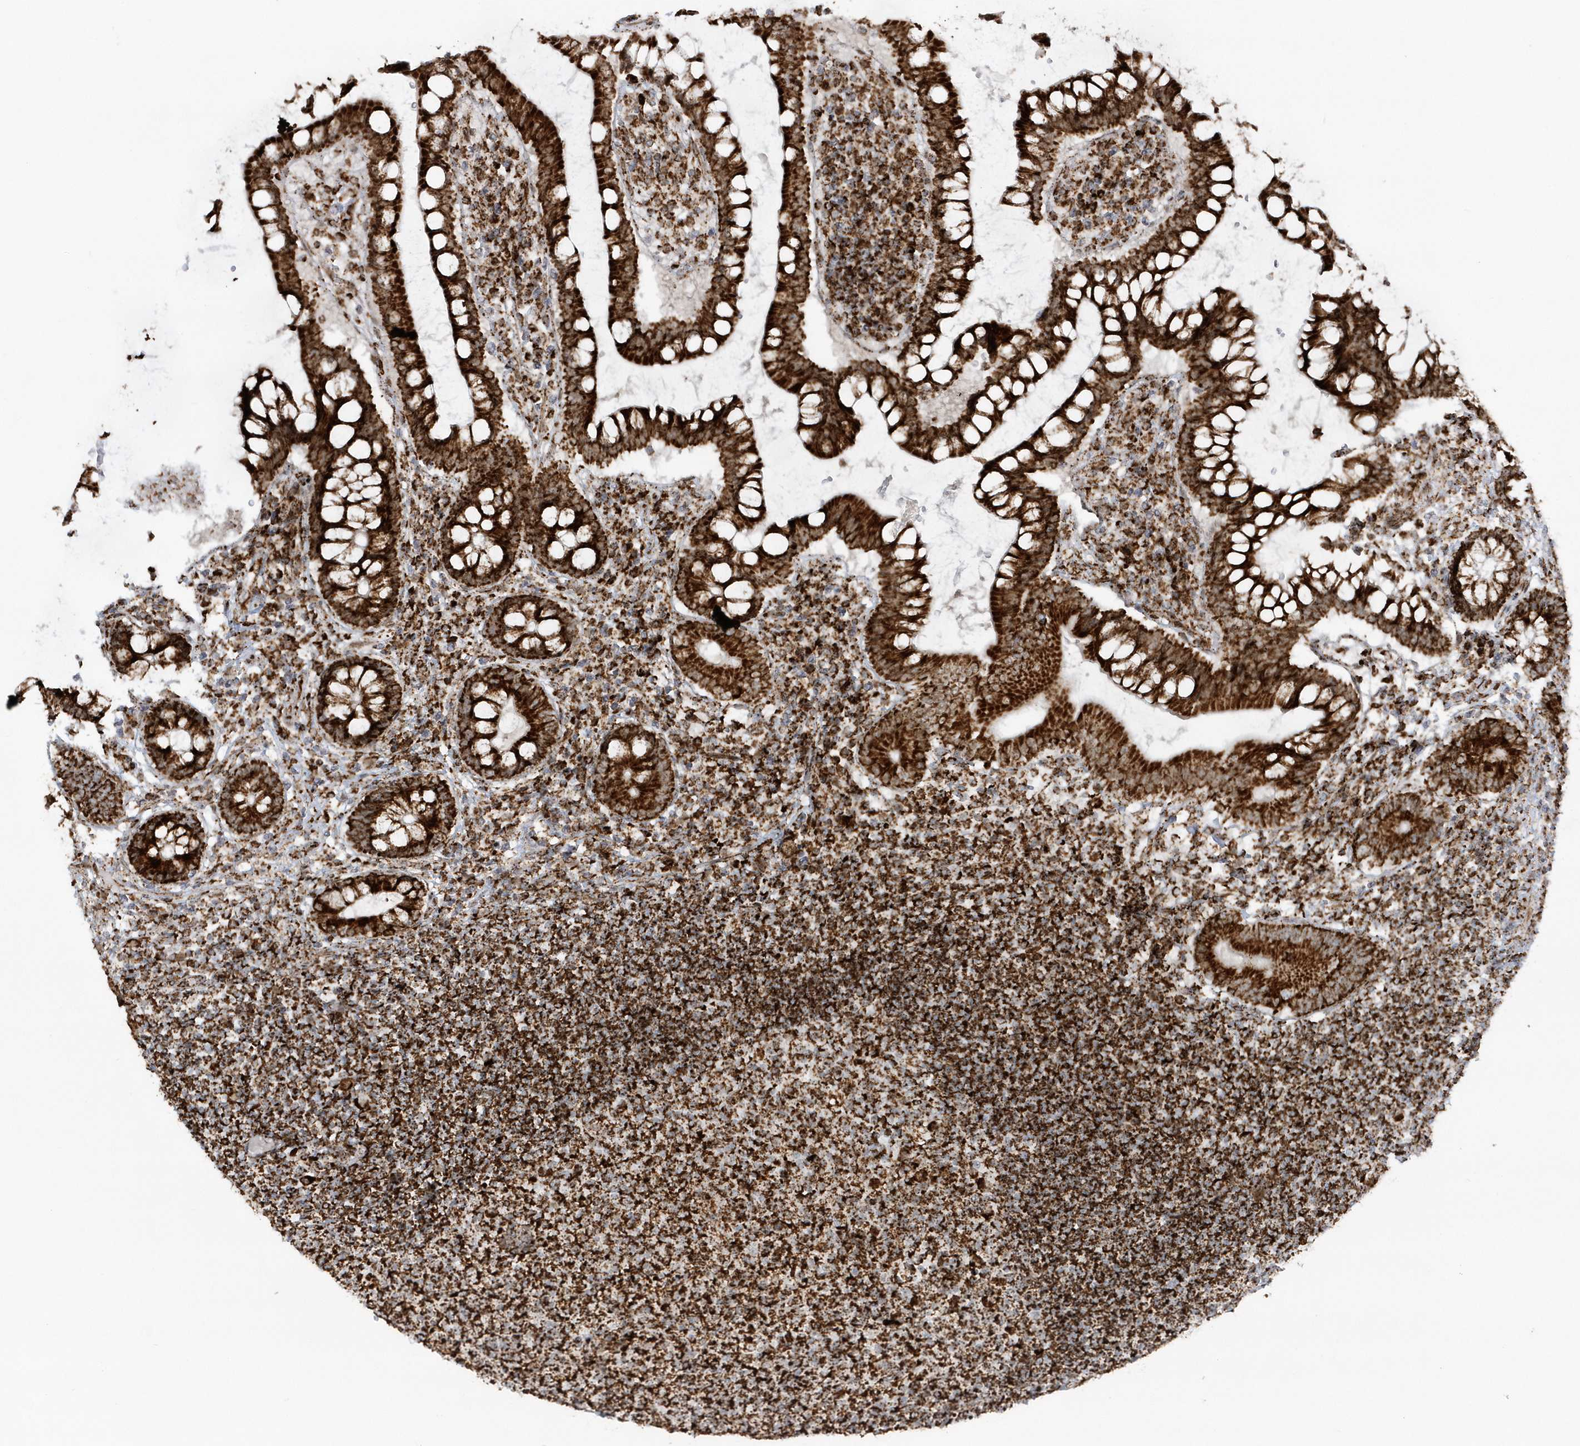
{"staining": {"intensity": "strong", "quantity": ">75%", "location": "cytoplasmic/membranous"}, "tissue": "colon", "cell_type": "Endothelial cells", "image_type": "normal", "snomed": [{"axis": "morphology", "description": "Normal tissue, NOS"}, {"axis": "topography", "description": "Colon"}], "caption": "Immunohistochemistry (IHC) micrograph of normal colon: colon stained using IHC exhibits high levels of strong protein expression localized specifically in the cytoplasmic/membranous of endothelial cells, appearing as a cytoplasmic/membranous brown color.", "gene": "CRY2", "patient": {"sex": "female", "age": 79}}